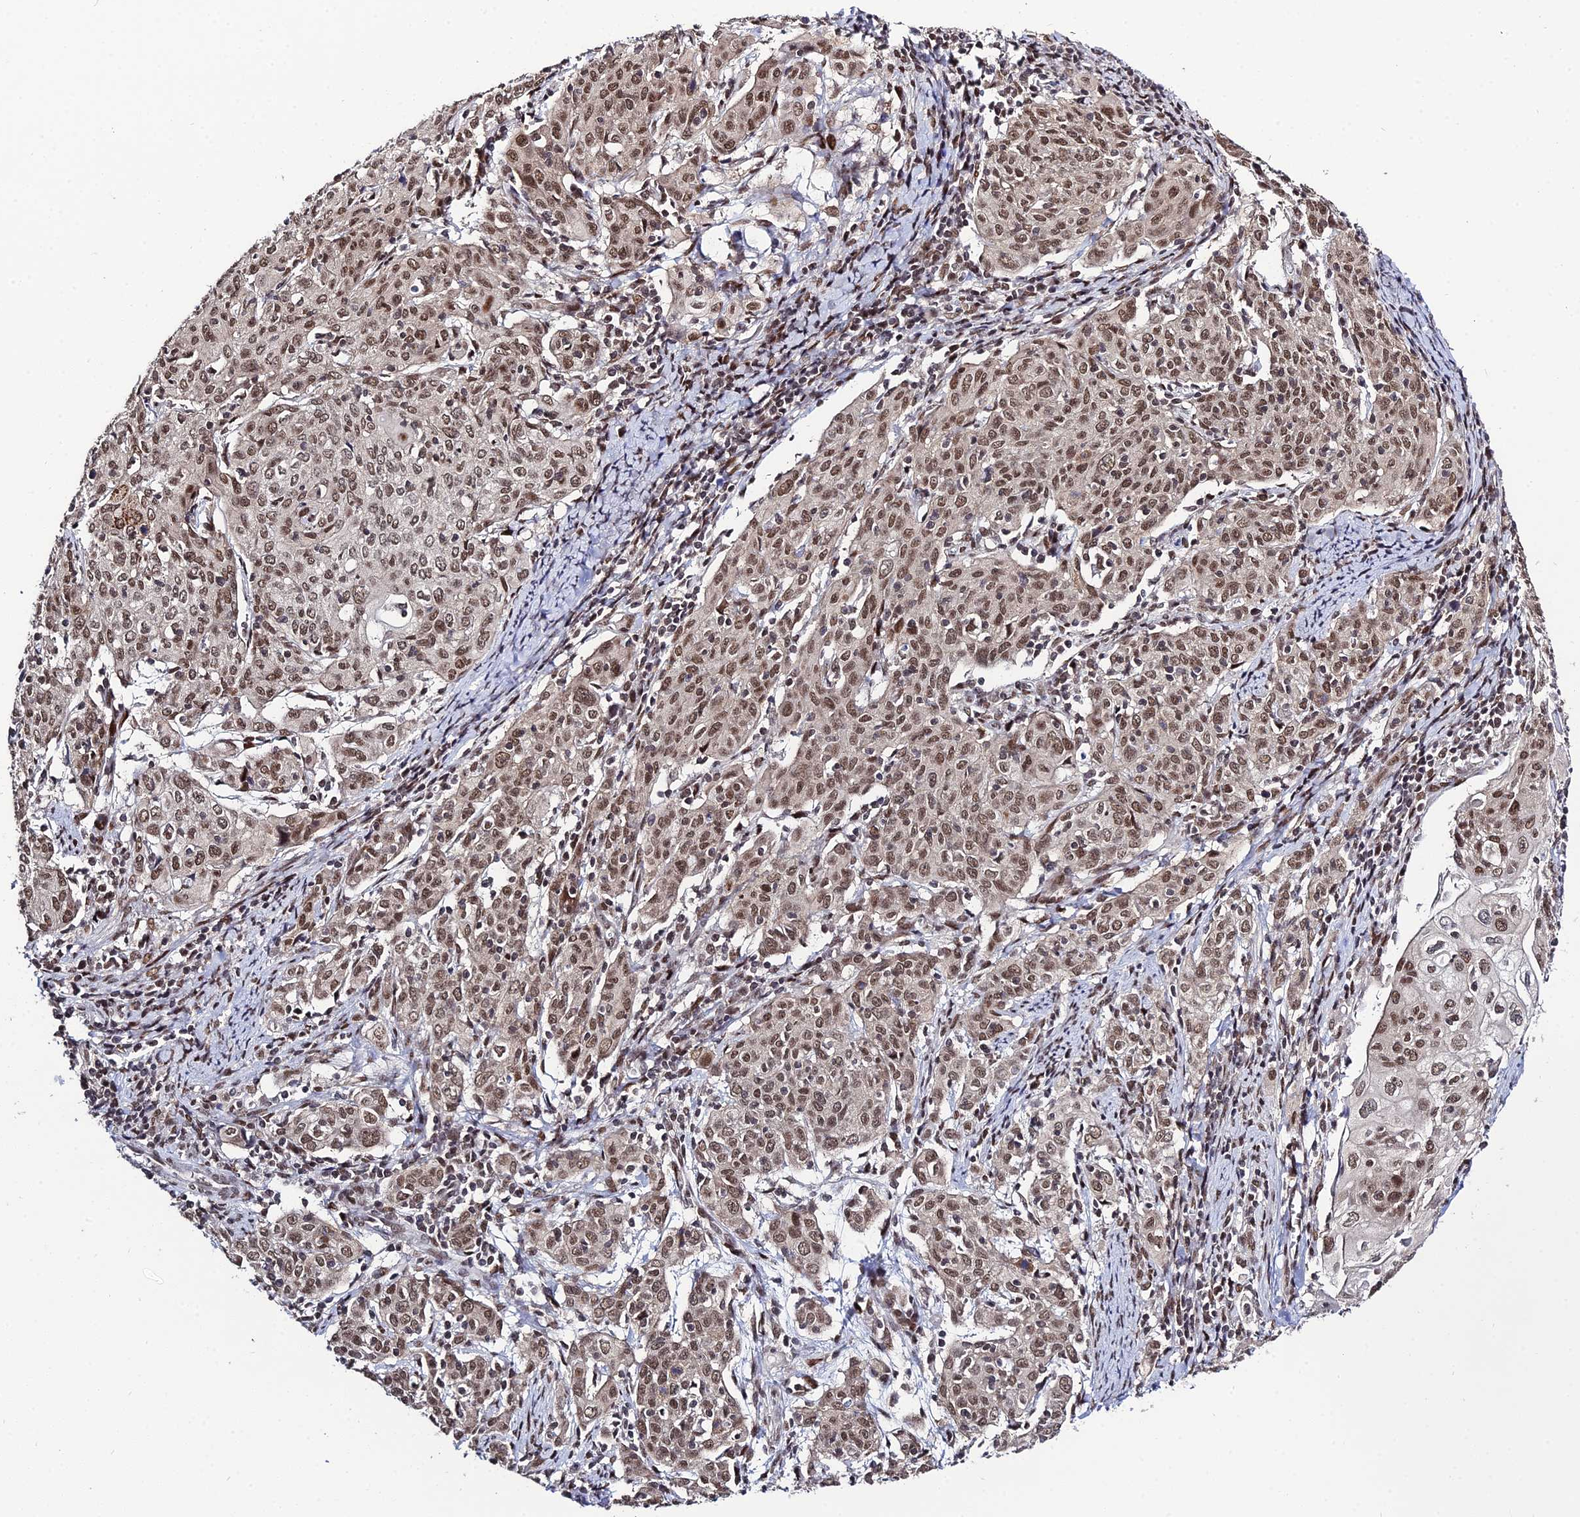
{"staining": {"intensity": "moderate", "quantity": ">75%", "location": "nuclear"}, "tissue": "cervical cancer", "cell_type": "Tumor cells", "image_type": "cancer", "snomed": [{"axis": "morphology", "description": "Squamous cell carcinoma, NOS"}, {"axis": "topography", "description": "Cervix"}], "caption": "Human squamous cell carcinoma (cervical) stained for a protein (brown) demonstrates moderate nuclear positive positivity in approximately >75% of tumor cells.", "gene": "SYT15", "patient": {"sex": "female", "age": 67}}